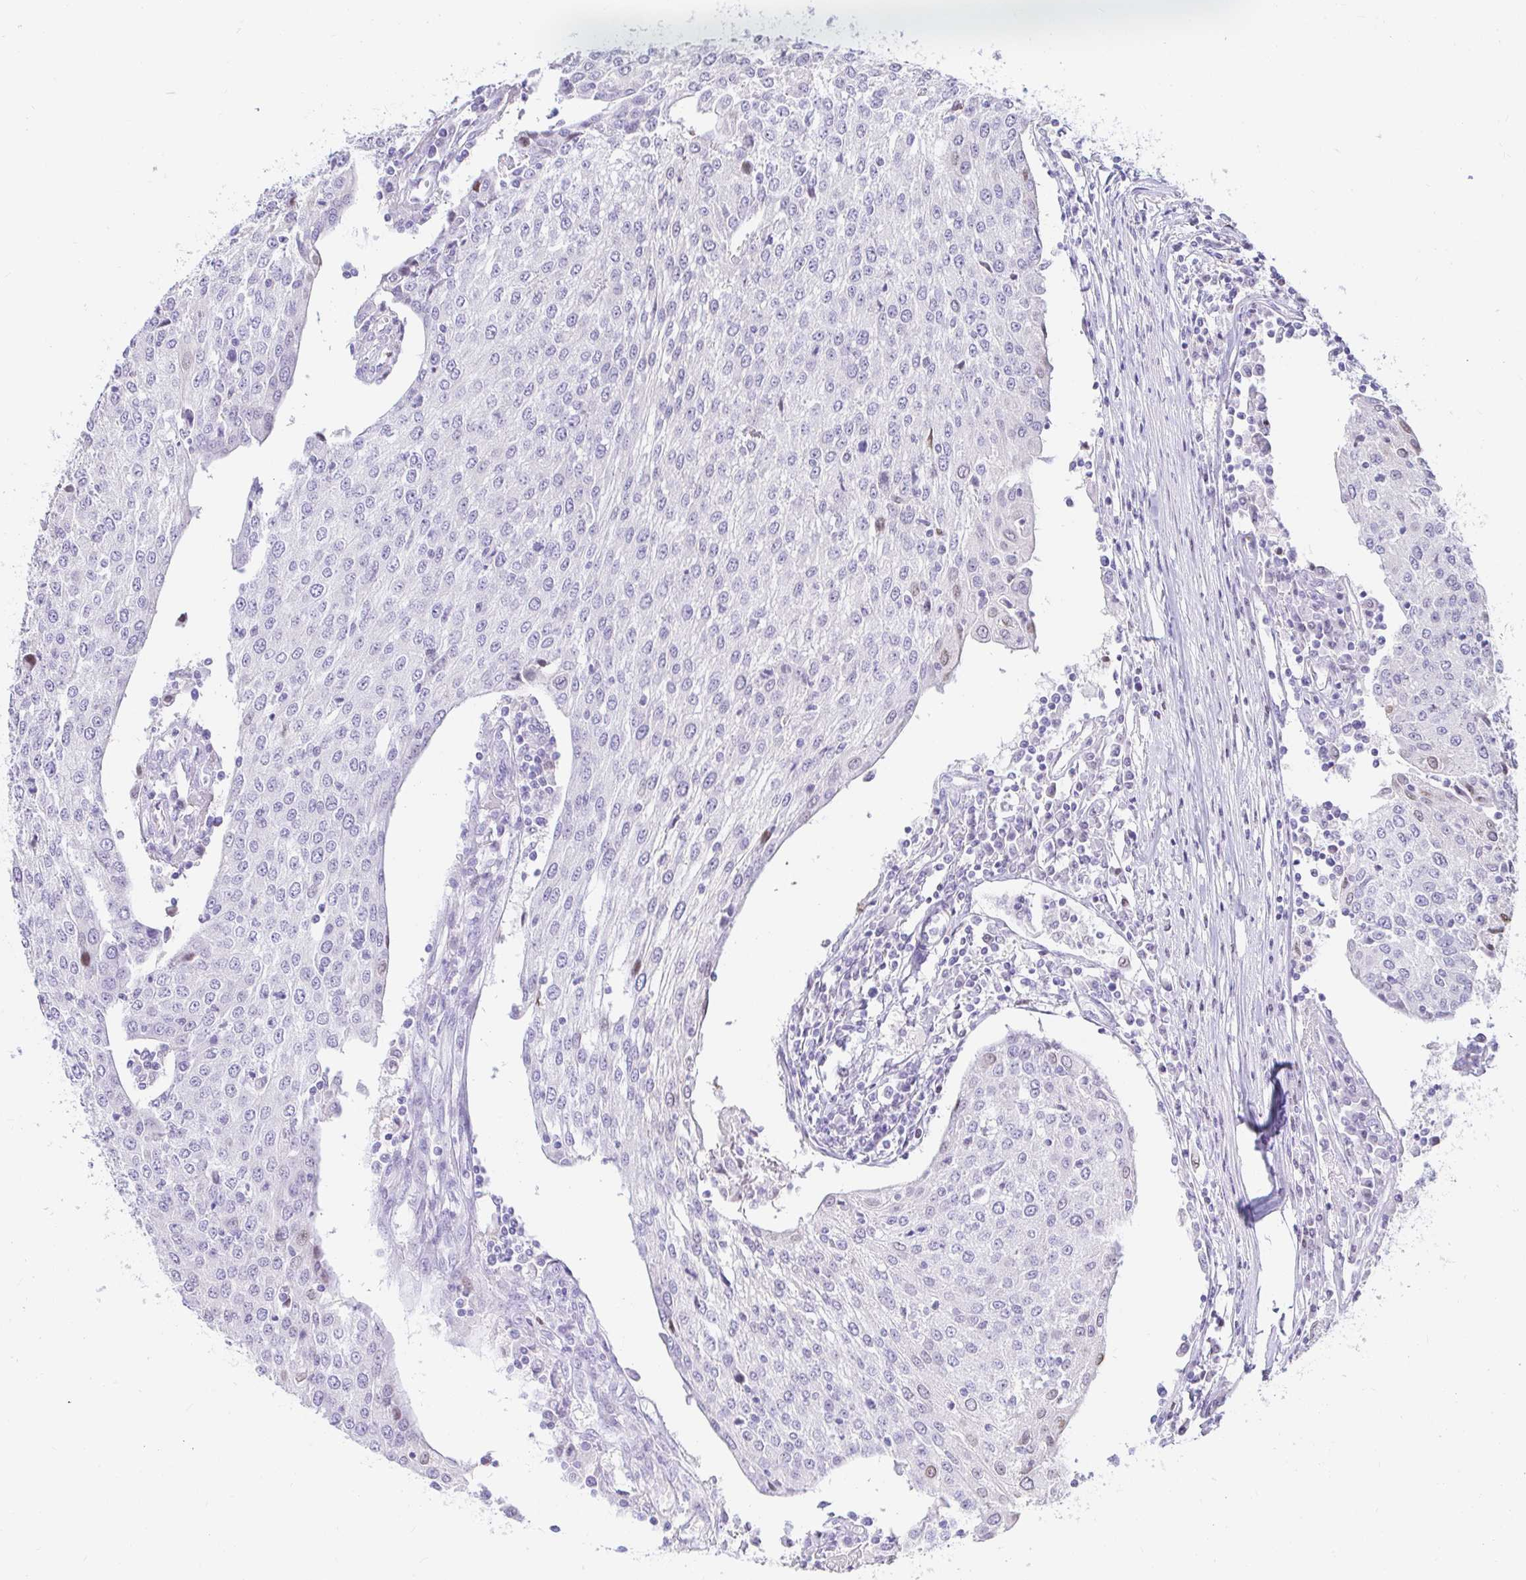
{"staining": {"intensity": "negative", "quantity": "none", "location": "none"}, "tissue": "urothelial cancer", "cell_type": "Tumor cells", "image_type": "cancer", "snomed": [{"axis": "morphology", "description": "Urothelial carcinoma, High grade"}, {"axis": "topography", "description": "Urinary bladder"}], "caption": "Tumor cells are negative for protein expression in human urothelial carcinoma (high-grade).", "gene": "CAPSL", "patient": {"sex": "female", "age": 85}}